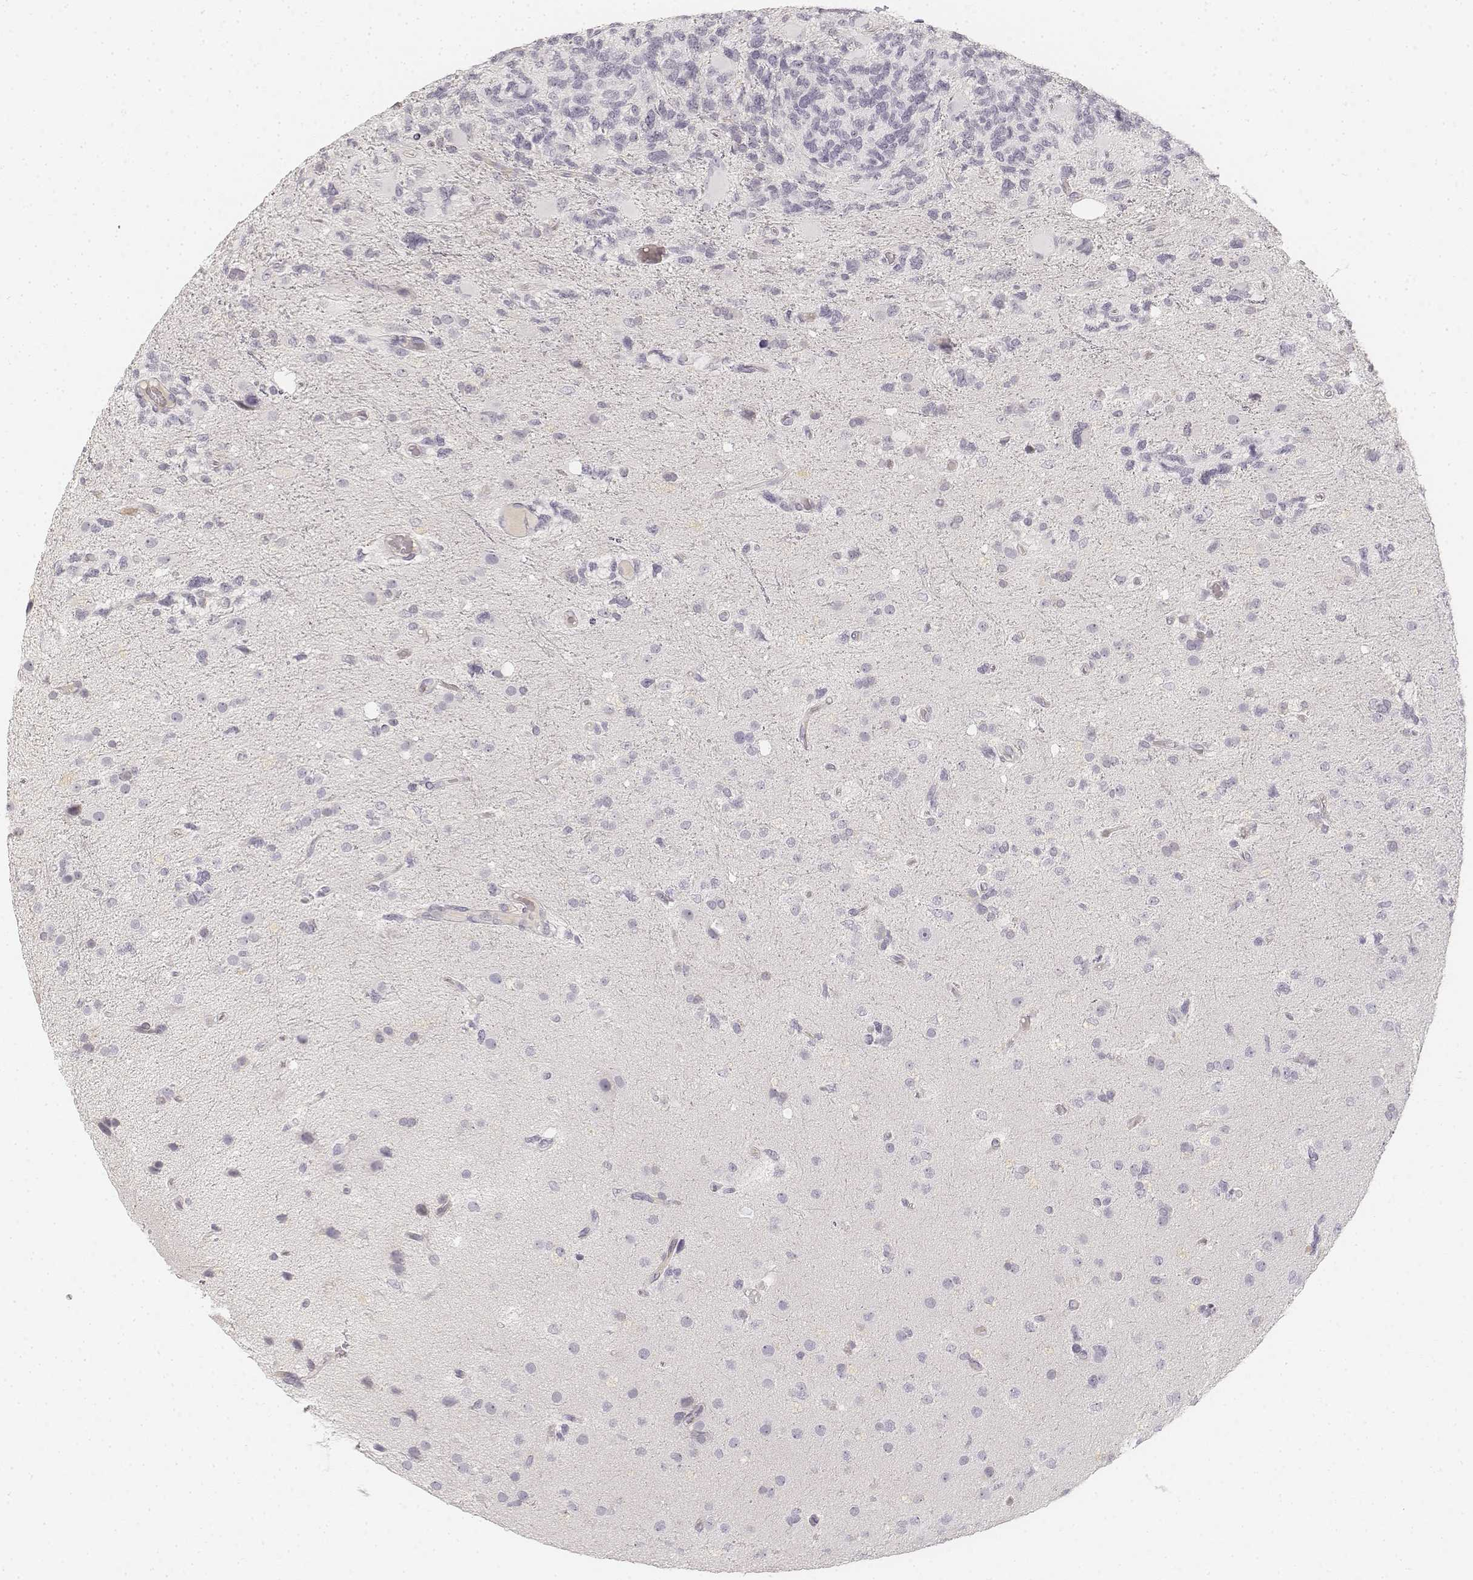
{"staining": {"intensity": "negative", "quantity": "none", "location": "none"}, "tissue": "glioma", "cell_type": "Tumor cells", "image_type": "cancer", "snomed": [{"axis": "morphology", "description": "Glioma, malignant, High grade"}, {"axis": "topography", "description": "Brain"}], "caption": "A photomicrograph of high-grade glioma (malignant) stained for a protein demonstrates no brown staining in tumor cells. (DAB immunohistochemistry visualized using brightfield microscopy, high magnification).", "gene": "DSG4", "patient": {"sex": "female", "age": 71}}